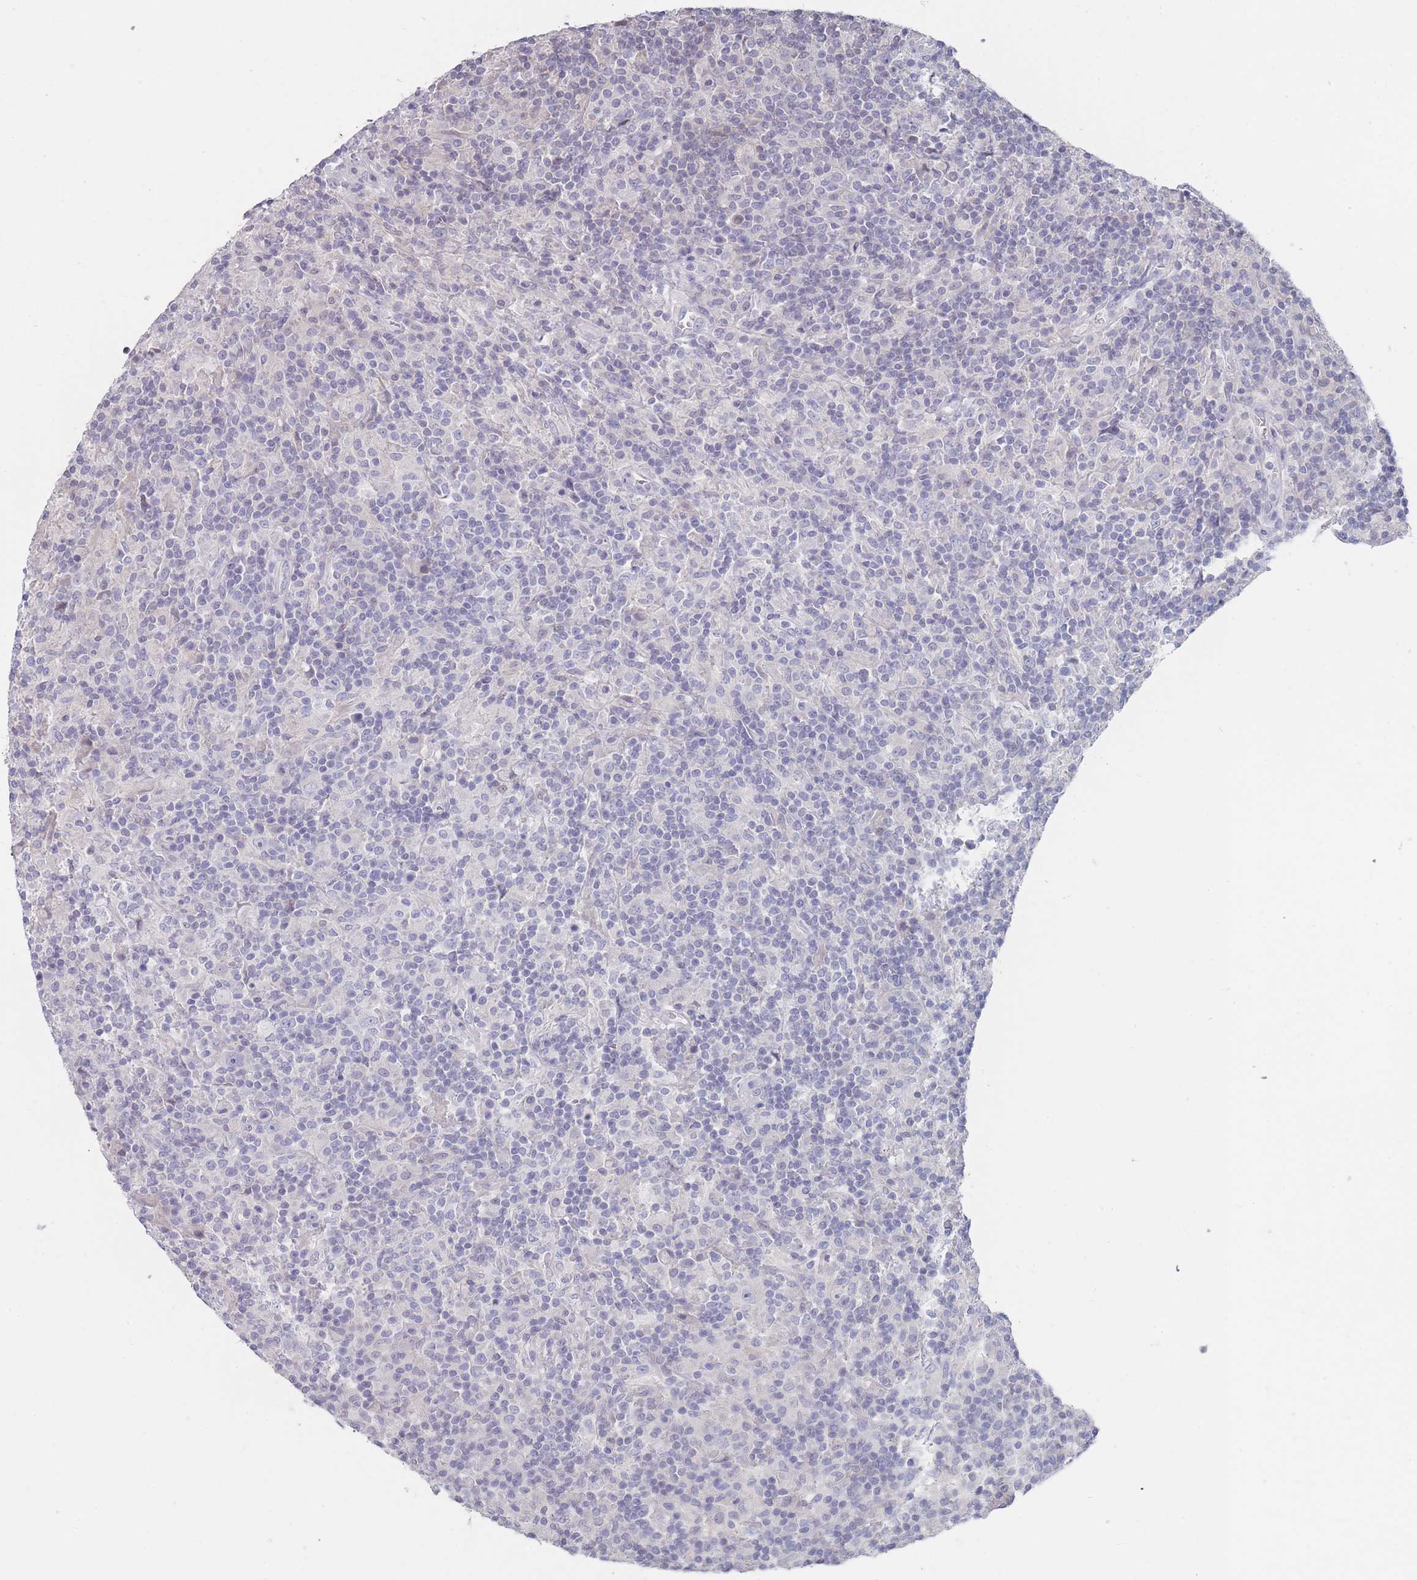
{"staining": {"intensity": "negative", "quantity": "none", "location": "none"}, "tissue": "lymphoma", "cell_type": "Tumor cells", "image_type": "cancer", "snomed": [{"axis": "morphology", "description": "Hodgkin's disease, NOS"}, {"axis": "topography", "description": "Lymph node"}], "caption": "The photomicrograph exhibits no staining of tumor cells in lymphoma.", "gene": "CYP51A1", "patient": {"sex": "male", "age": 70}}